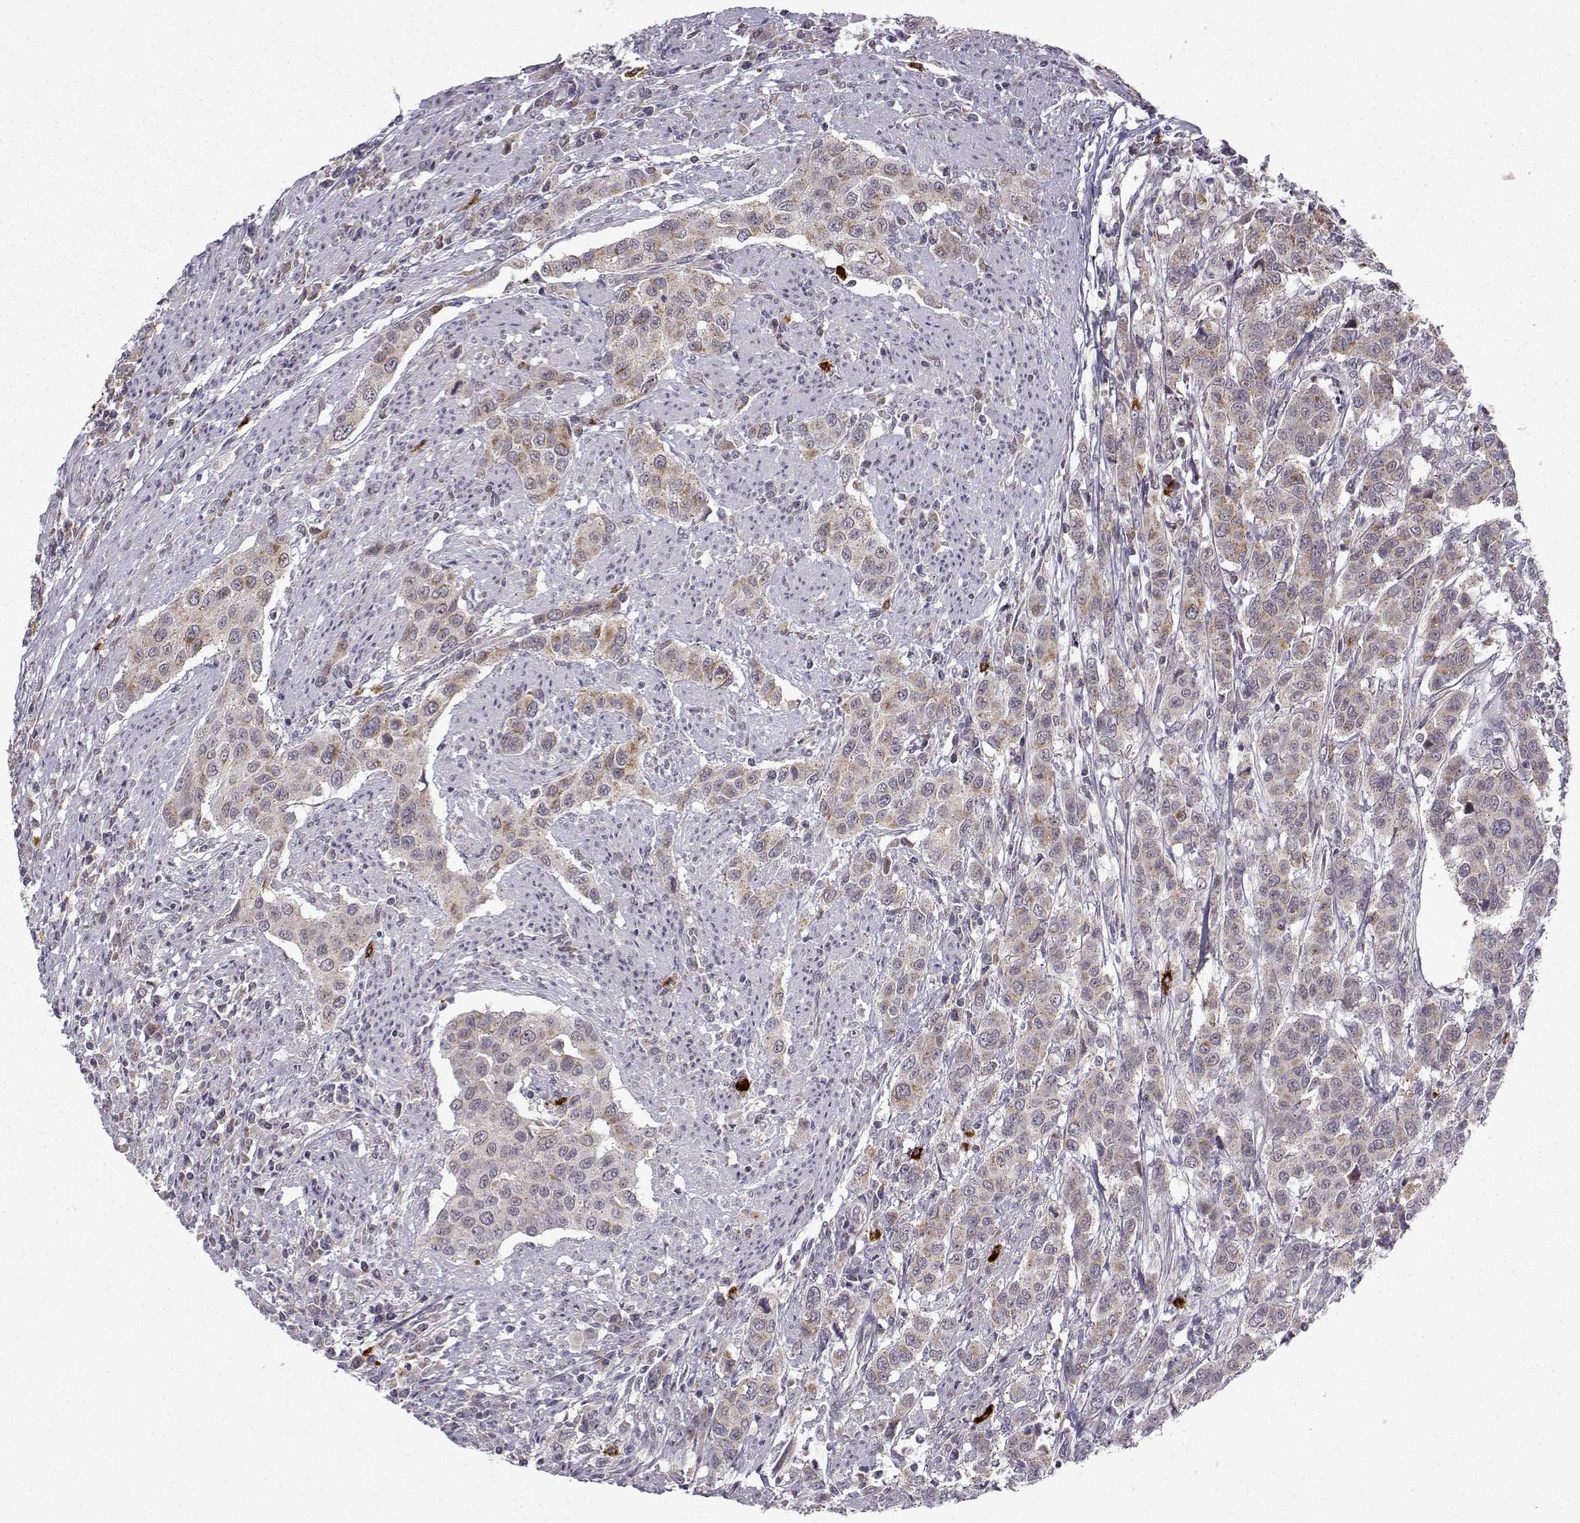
{"staining": {"intensity": "moderate", "quantity": "<25%", "location": "cytoplasmic/membranous"}, "tissue": "urothelial cancer", "cell_type": "Tumor cells", "image_type": "cancer", "snomed": [{"axis": "morphology", "description": "Urothelial carcinoma, High grade"}, {"axis": "topography", "description": "Urinary bladder"}], "caption": "Moderate cytoplasmic/membranous expression for a protein is identified in approximately <25% of tumor cells of urothelial cancer using immunohistochemistry (IHC).", "gene": "NECAB3", "patient": {"sex": "female", "age": 58}}